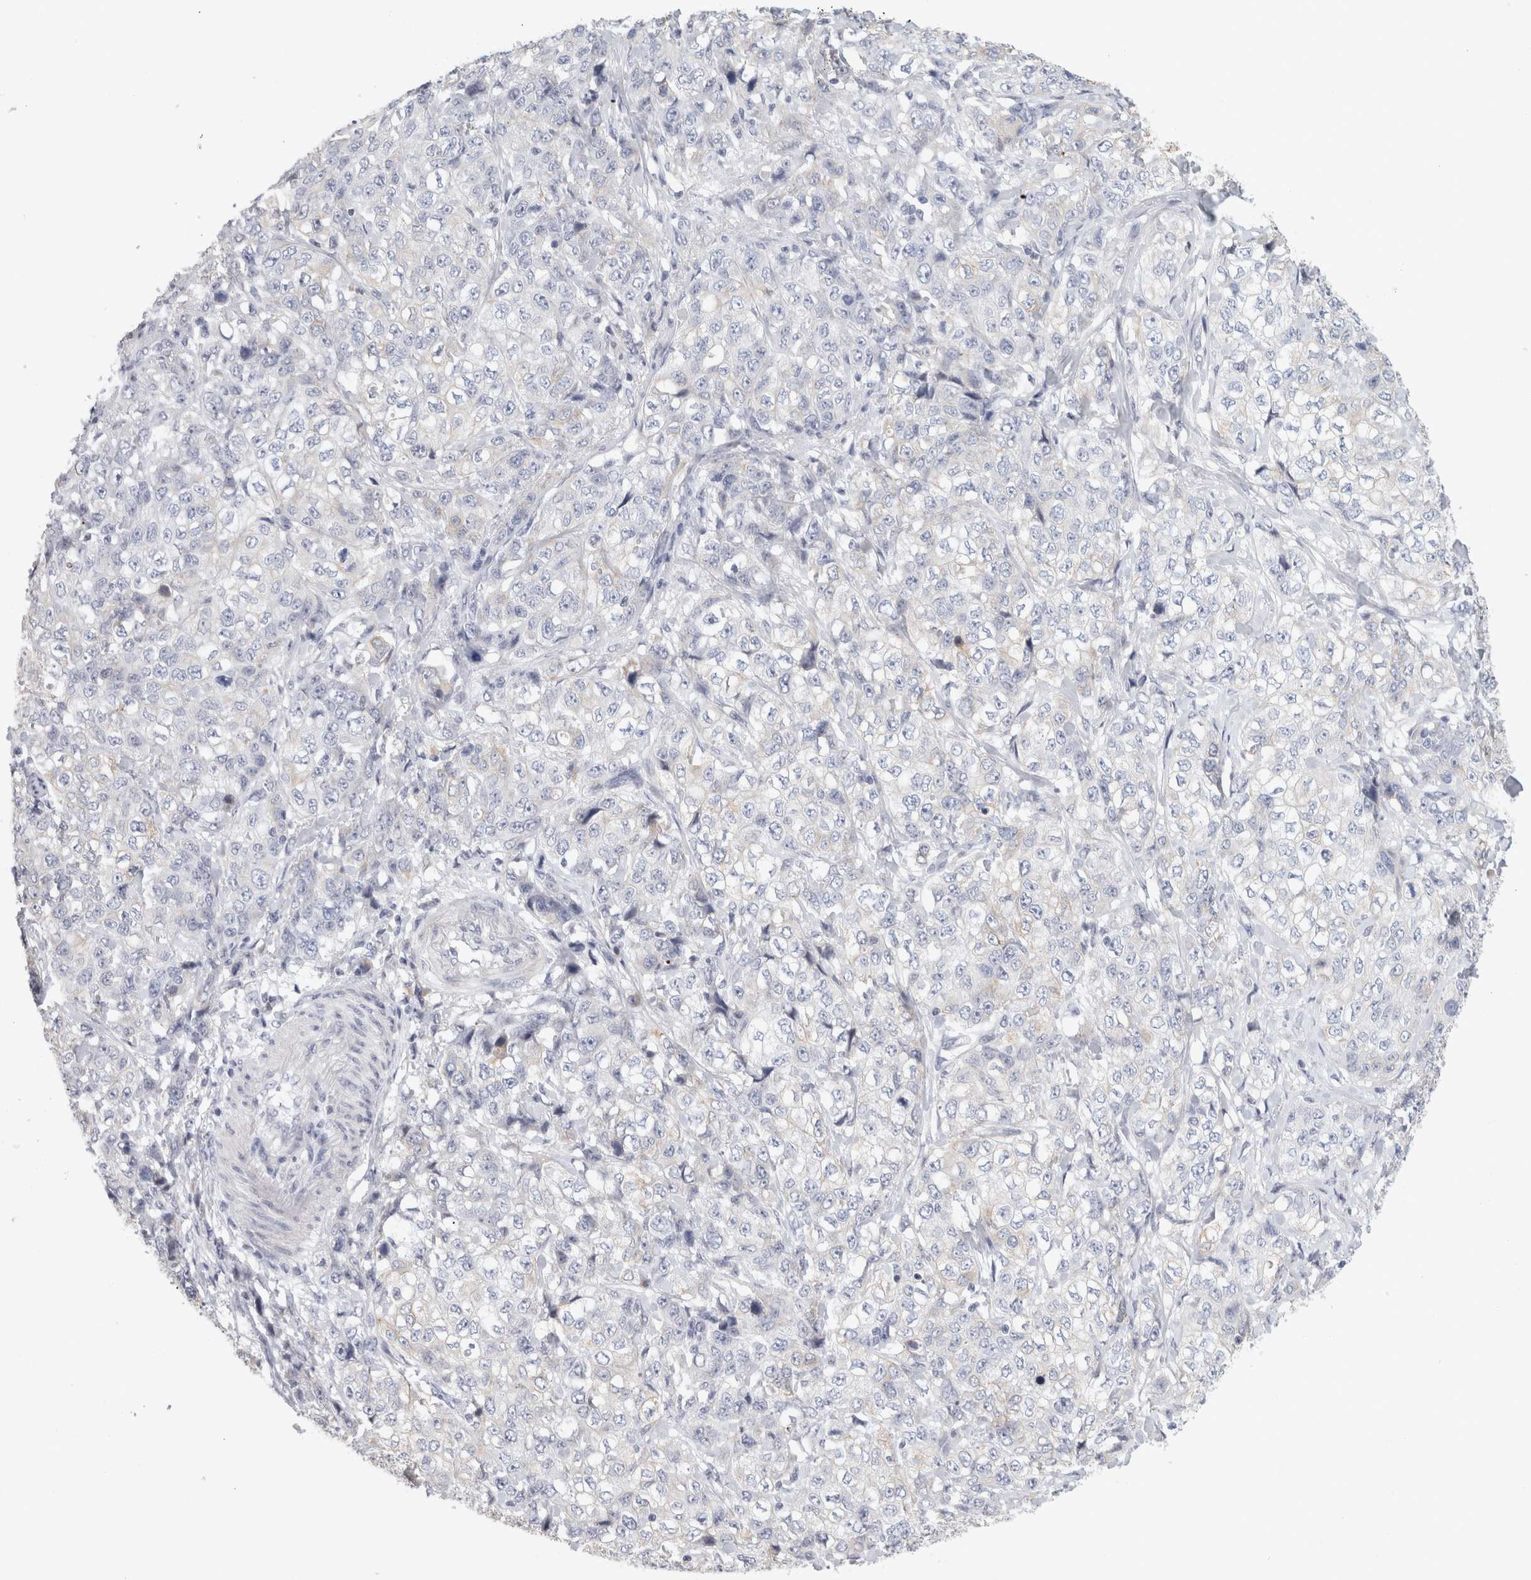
{"staining": {"intensity": "negative", "quantity": "none", "location": "none"}, "tissue": "stomach cancer", "cell_type": "Tumor cells", "image_type": "cancer", "snomed": [{"axis": "morphology", "description": "Adenocarcinoma, NOS"}, {"axis": "topography", "description": "Stomach"}], "caption": "This is an IHC photomicrograph of human stomach cancer. There is no expression in tumor cells.", "gene": "STK31", "patient": {"sex": "male", "age": 48}}